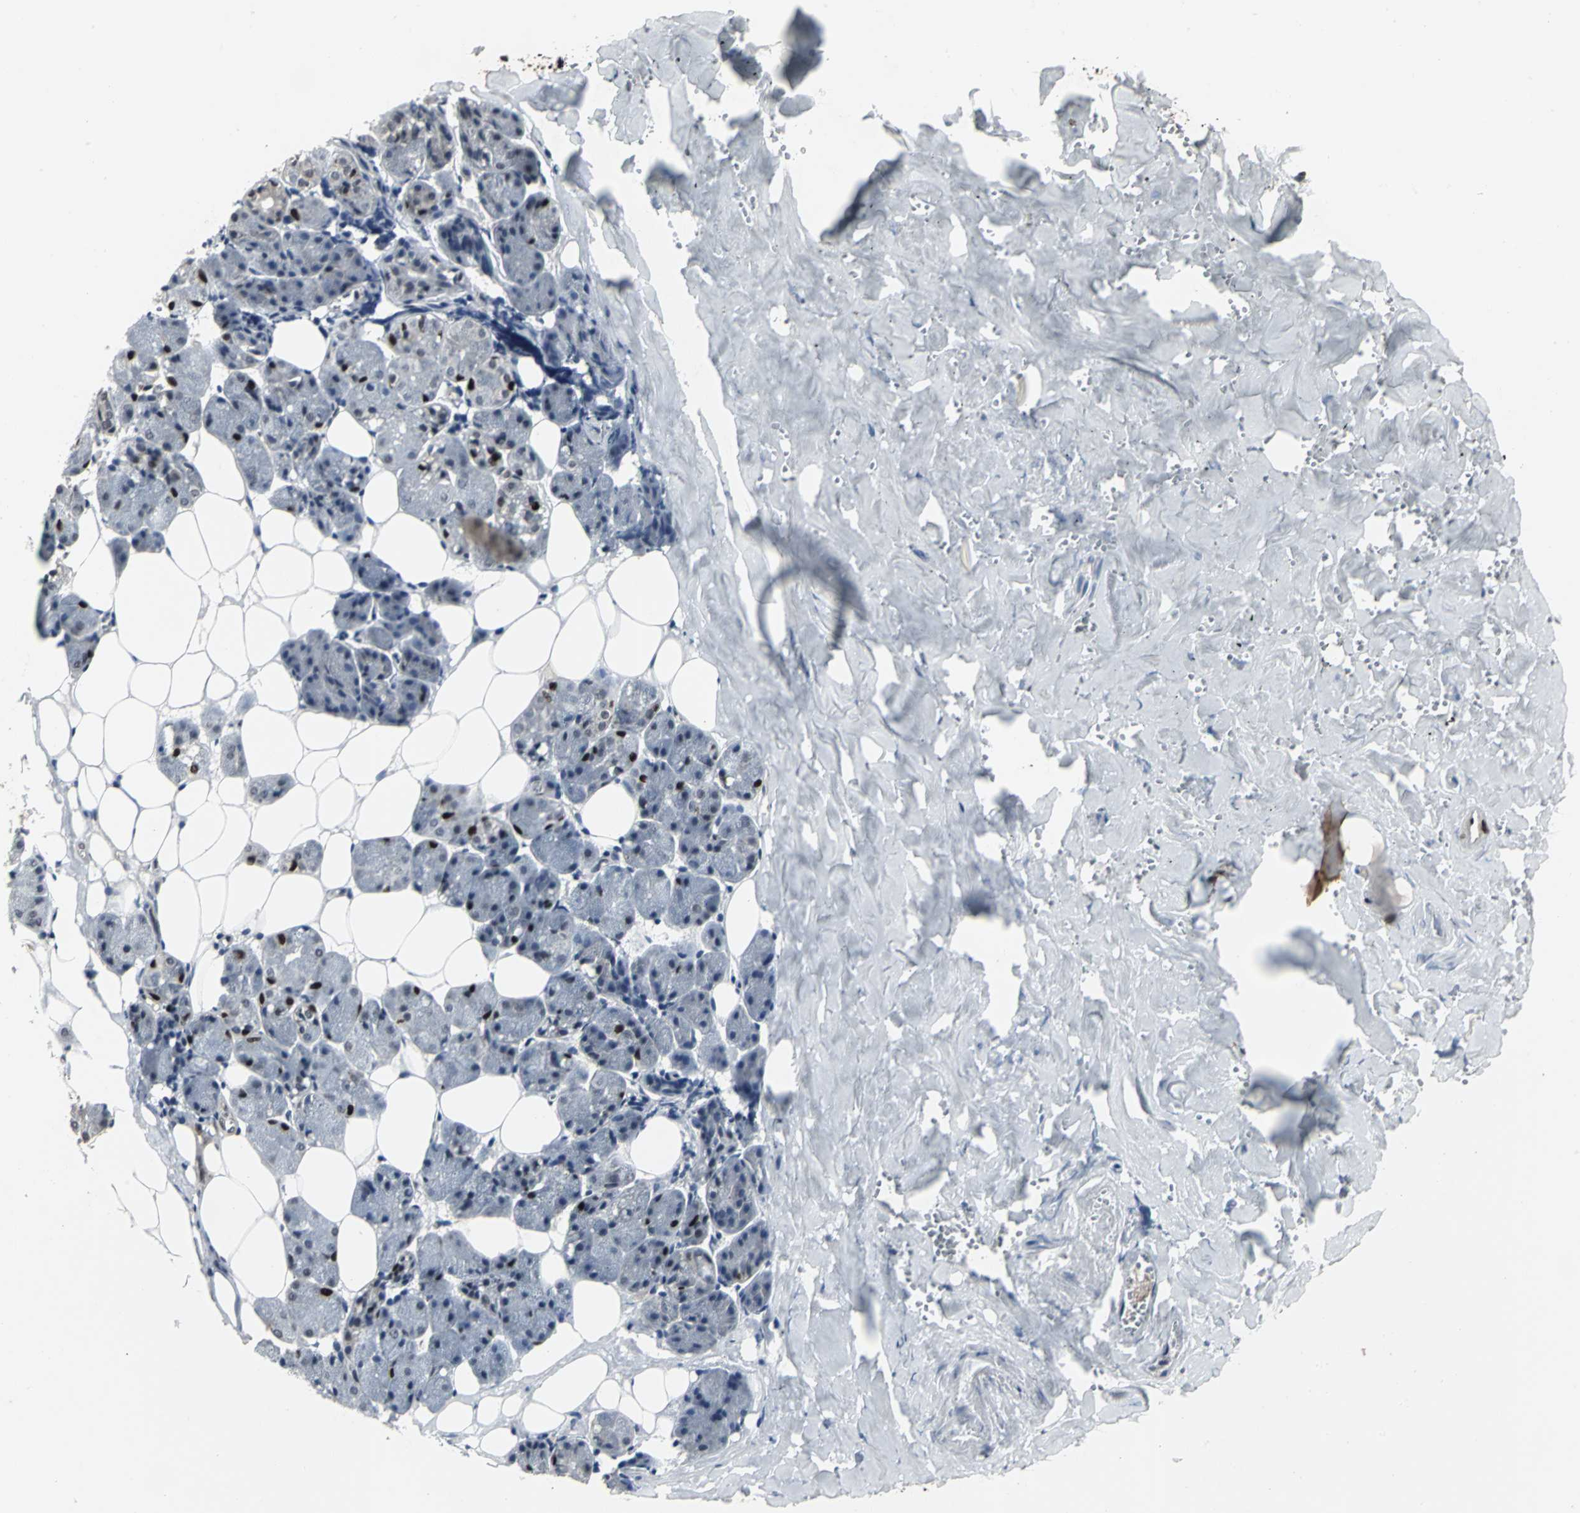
{"staining": {"intensity": "strong", "quantity": "<25%", "location": "nuclear"}, "tissue": "salivary gland", "cell_type": "Glandular cells", "image_type": "normal", "snomed": [{"axis": "morphology", "description": "Normal tissue, NOS"}, {"axis": "morphology", "description": "Adenoma, NOS"}, {"axis": "topography", "description": "Salivary gland"}], "caption": "Glandular cells reveal strong nuclear positivity in about <25% of cells in unremarkable salivary gland.", "gene": "SRF", "patient": {"sex": "female", "age": 32}}